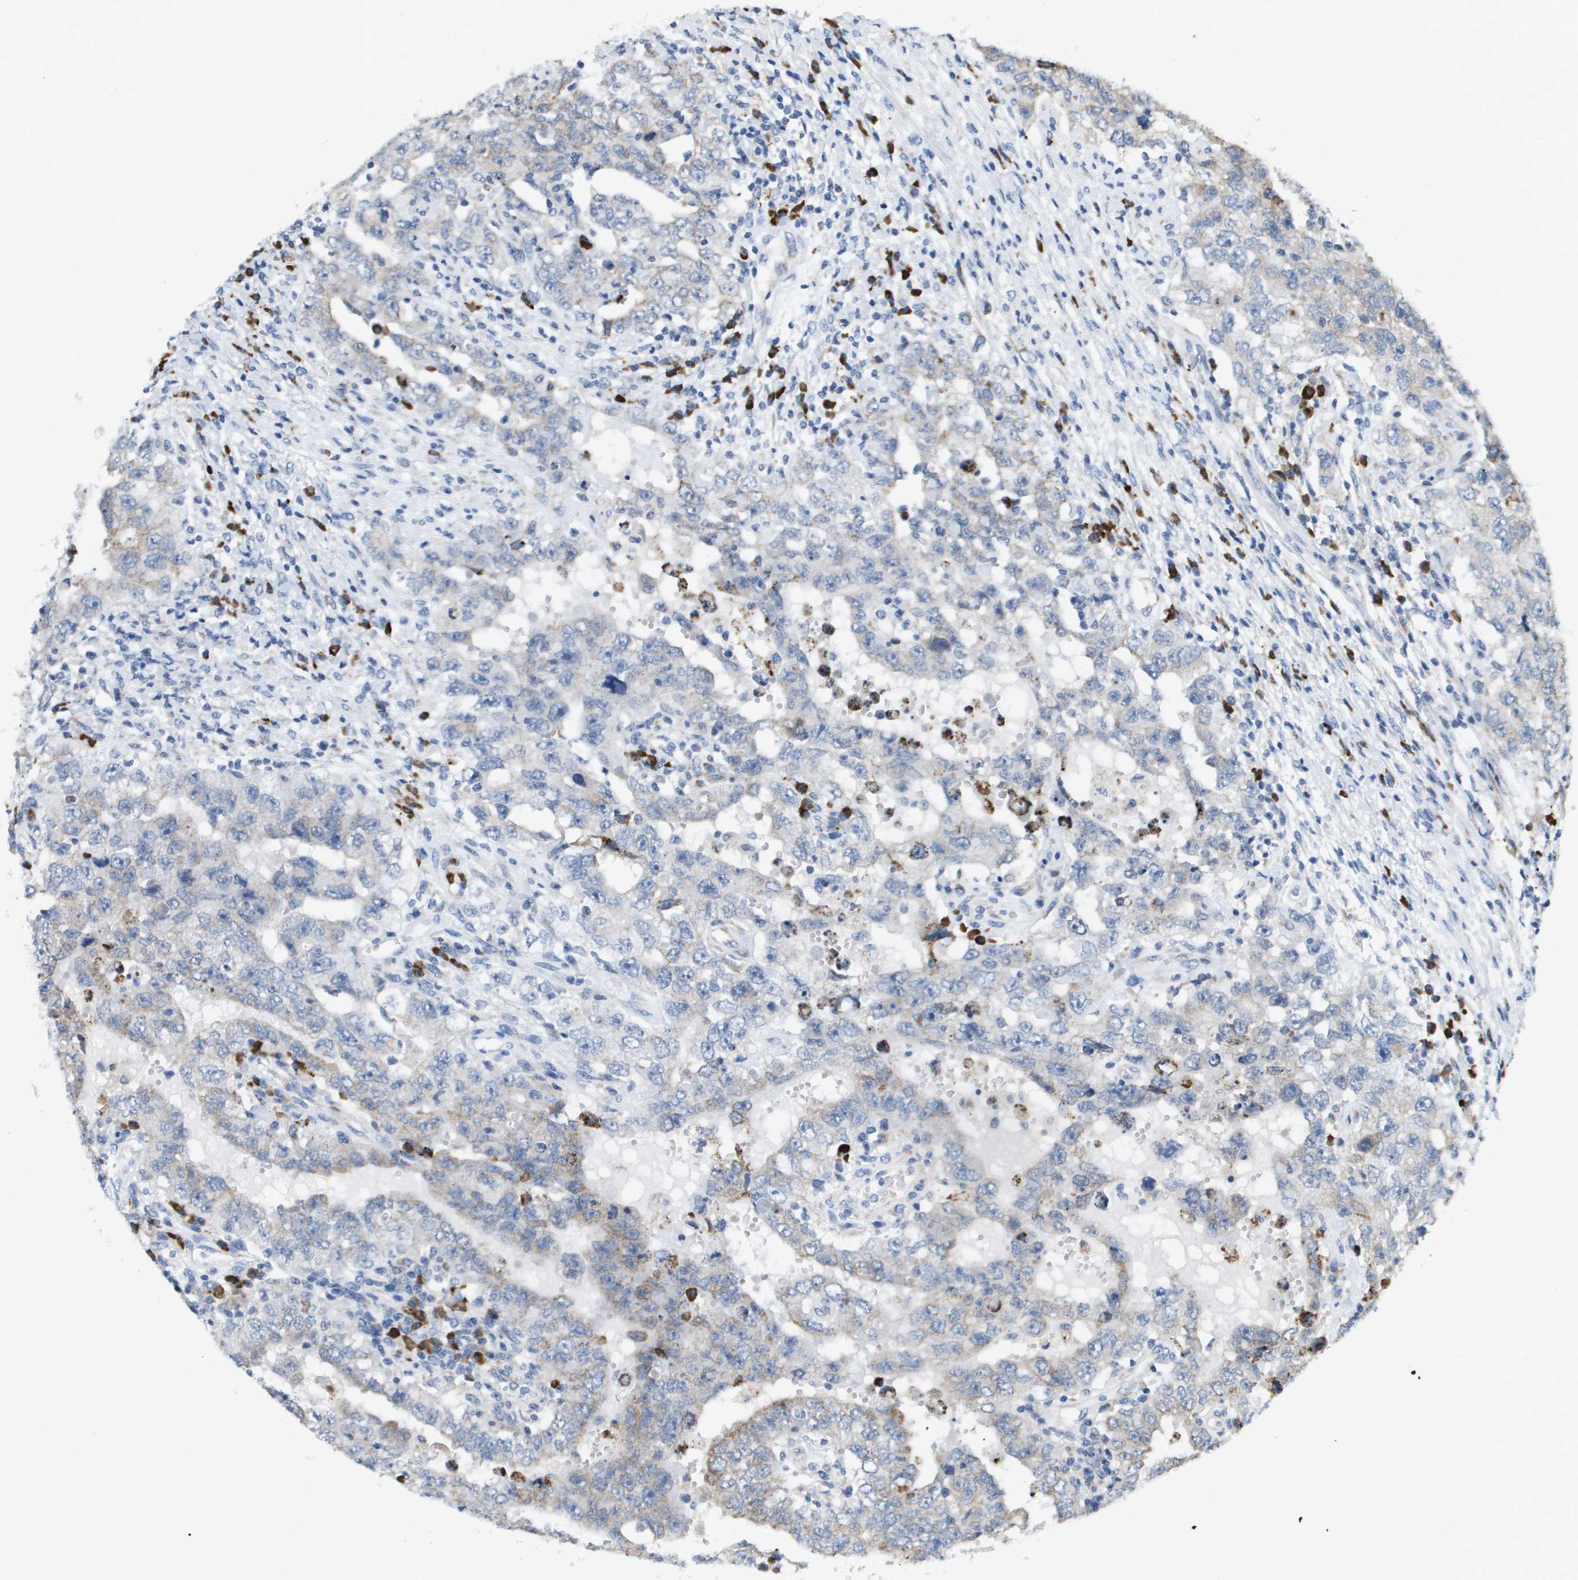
{"staining": {"intensity": "weak", "quantity": "<25%", "location": "cytoplasmic/membranous"}, "tissue": "testis cancer", "cell_type": "Tumor cells", "image_type": "cancer", "snomed": [{"axis": "morphology", "description": "Carcinoma, Embryonal, NOS"}, {"axis": "topography", "description": "Testis"}], "caption": "Testis cancer (embryonal carcinoma) stained for a protein using IHC reveals no expression tumor cells.", "gene": "CD3G", "patient": {"sex": "male", "age": 26}}